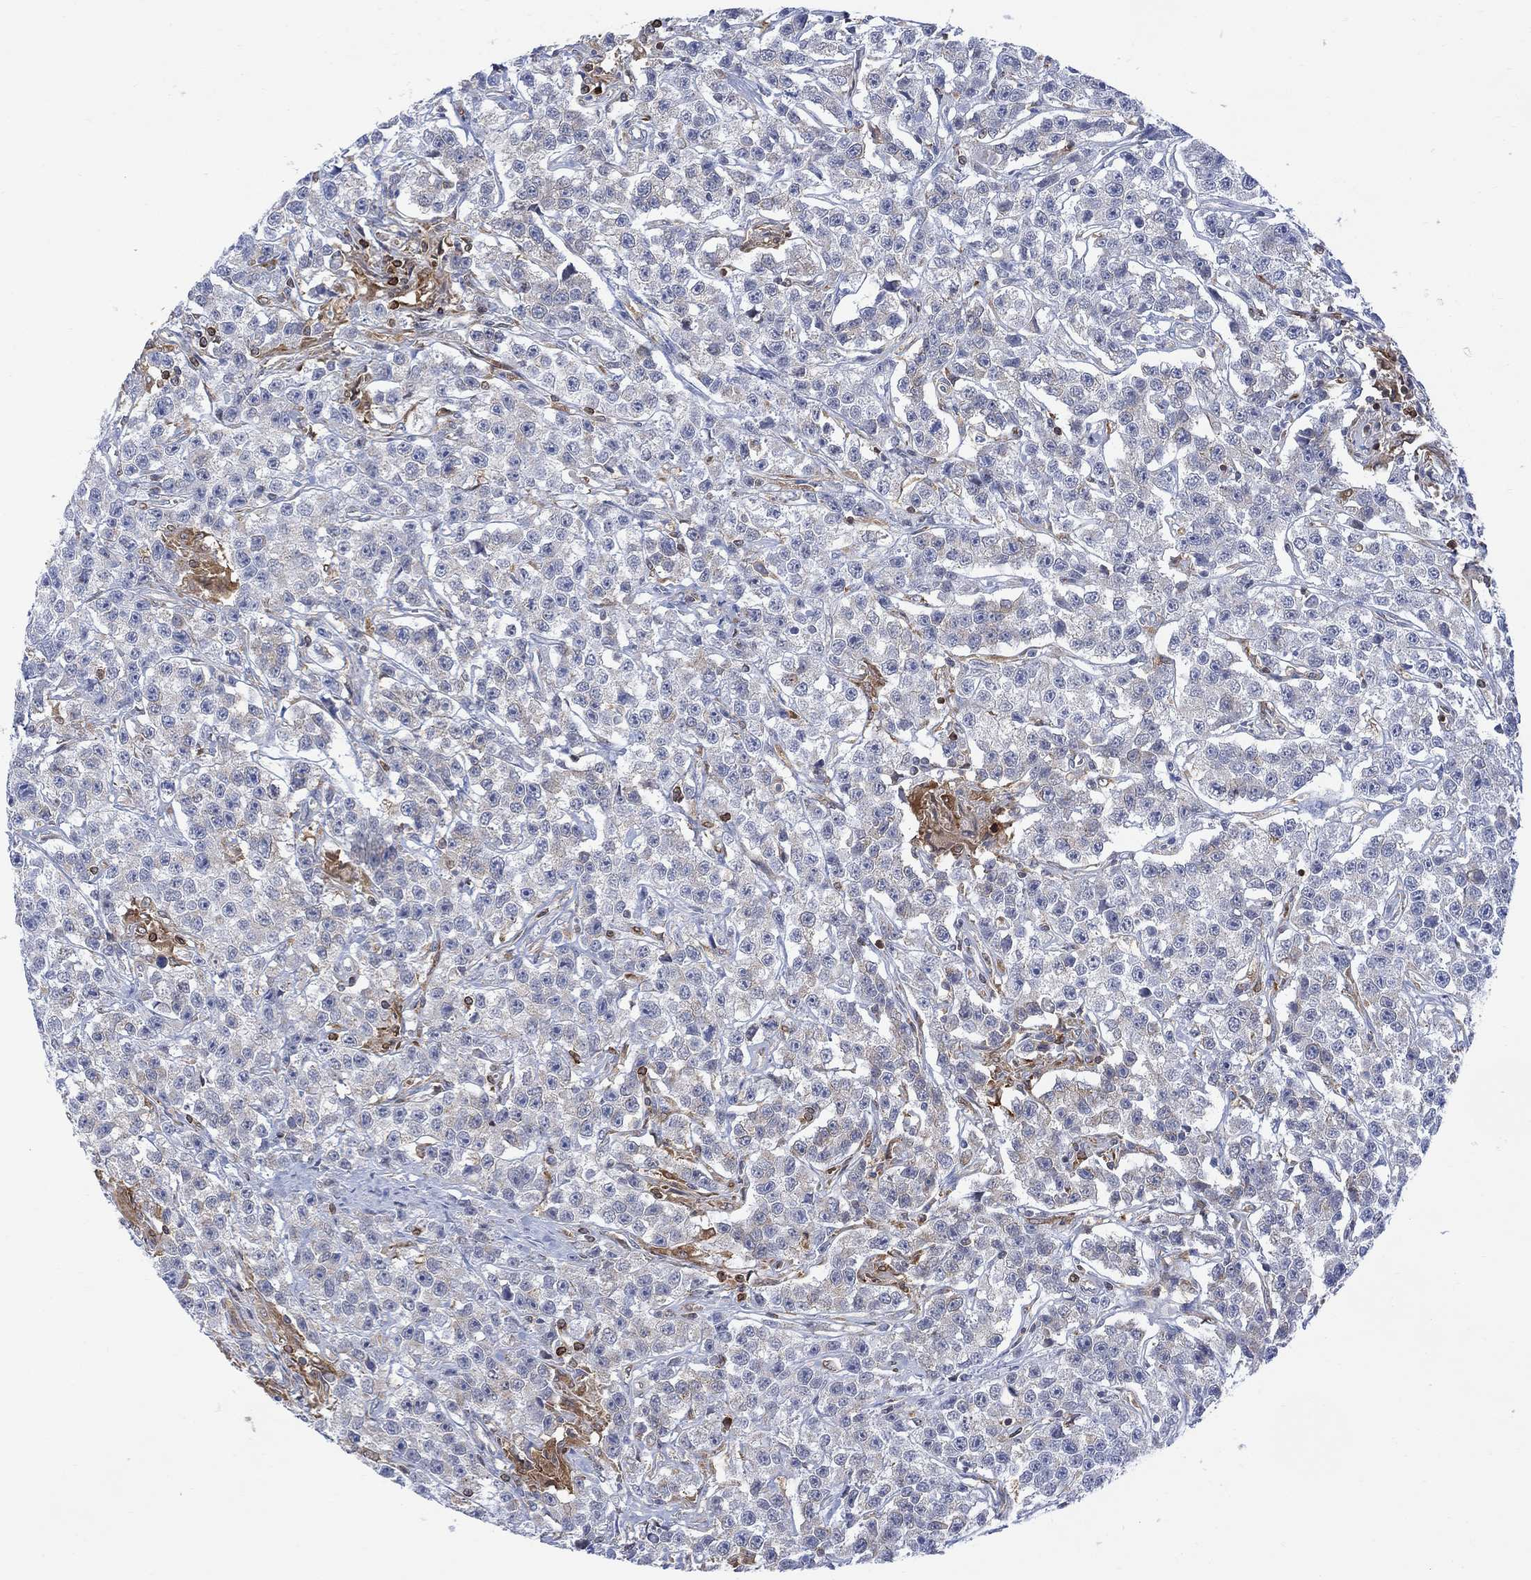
{"staining": {"intensity": "negative", "quantity": "none", "location": "none"}, "tissue": "testis cancer", "cell_type": "Tumor cells", "image_type": "cancer", "snomed": [{"axis": "morphology", "description": "Seminoma, NOS"}, {"axis": "topography", "description": "Testis"}], "caption": "Protein analysis of seminoma (testis) displays no significant positivity in tumor cells.", "gene": "GBP5", "patient": {"sex": "male", "age": 59}}